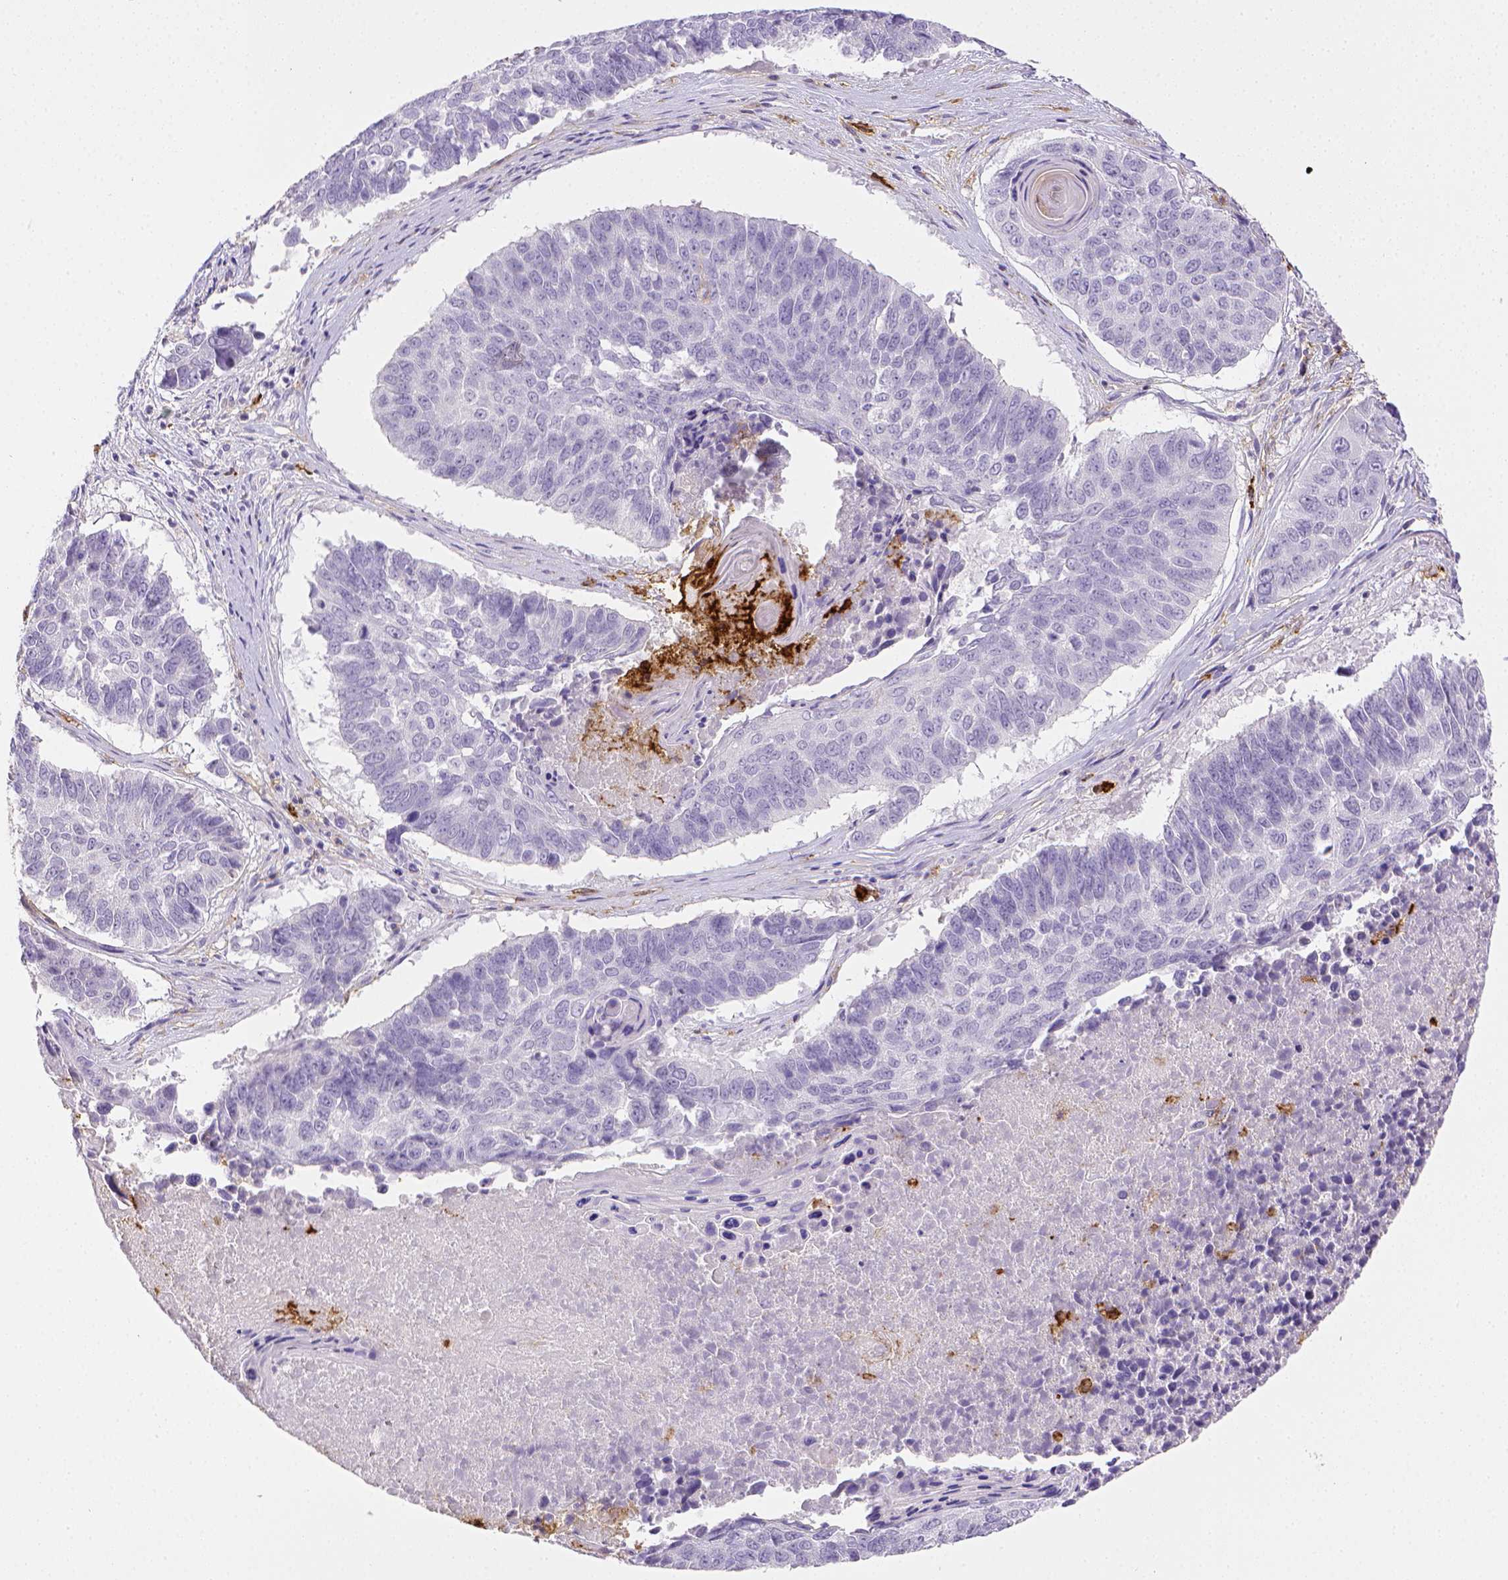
{"staining": {"intensity": "negative", "quantity": "none", "location": "none"}, "tissue": "lung cancer", "cell_type": "Tumor cells", "image_type": "cancer", "snomed": [{"axis": "morphology", "description": "Squamous cell carcinoma, NOS"}, {"axis": "topography", "description": "Lung"}], "caption": "DAB (3,3'-diaminobenzidine) immunohistochemical staining of squamous cell carcinoma (lung) shows no significant expression in tumor cells.", "gene": "ITGAM", "patient": {"sex": "male", "age": 73}}